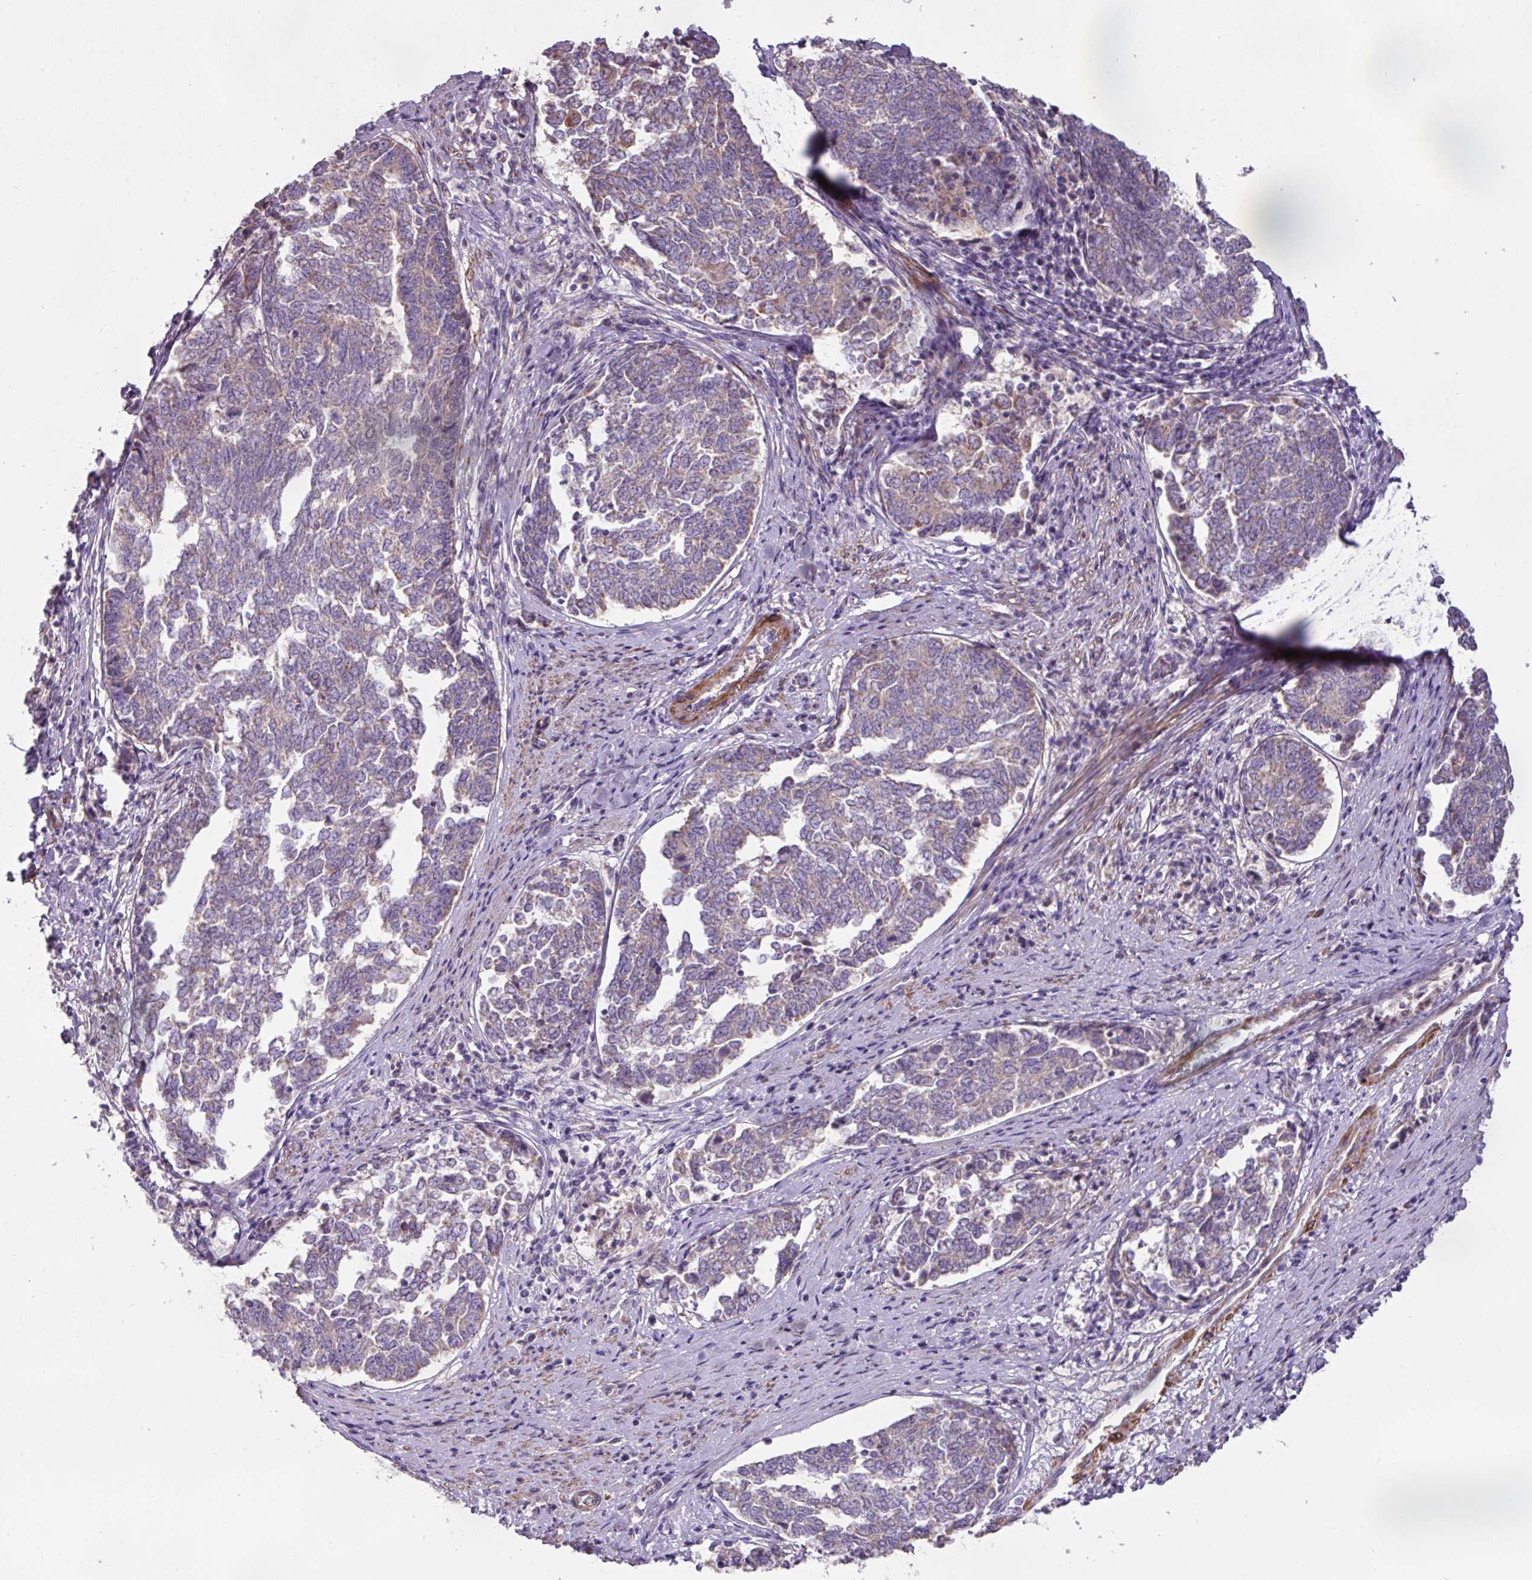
{"staining": {"intensity": "weak", "quantity": "<25%", "location": "cytoplasmic/membranous"}, "tissue": "endometrial cancer", "cell_type": "Tumor cells", "image_type": "cancer", "snomed": [{"axis": "morphology", "description": "Adenocarcinoma, NOS"}, {"axis": "topography", "description": "Endometrium"}], "caption": "This is an immunohistochemistry (IHC) photomicrograph of human adenocarcinoma (endometrial). There is no expression in tumor cells.", "gene": "MRRF", "patient": {"sex": "female", "age": 80}}